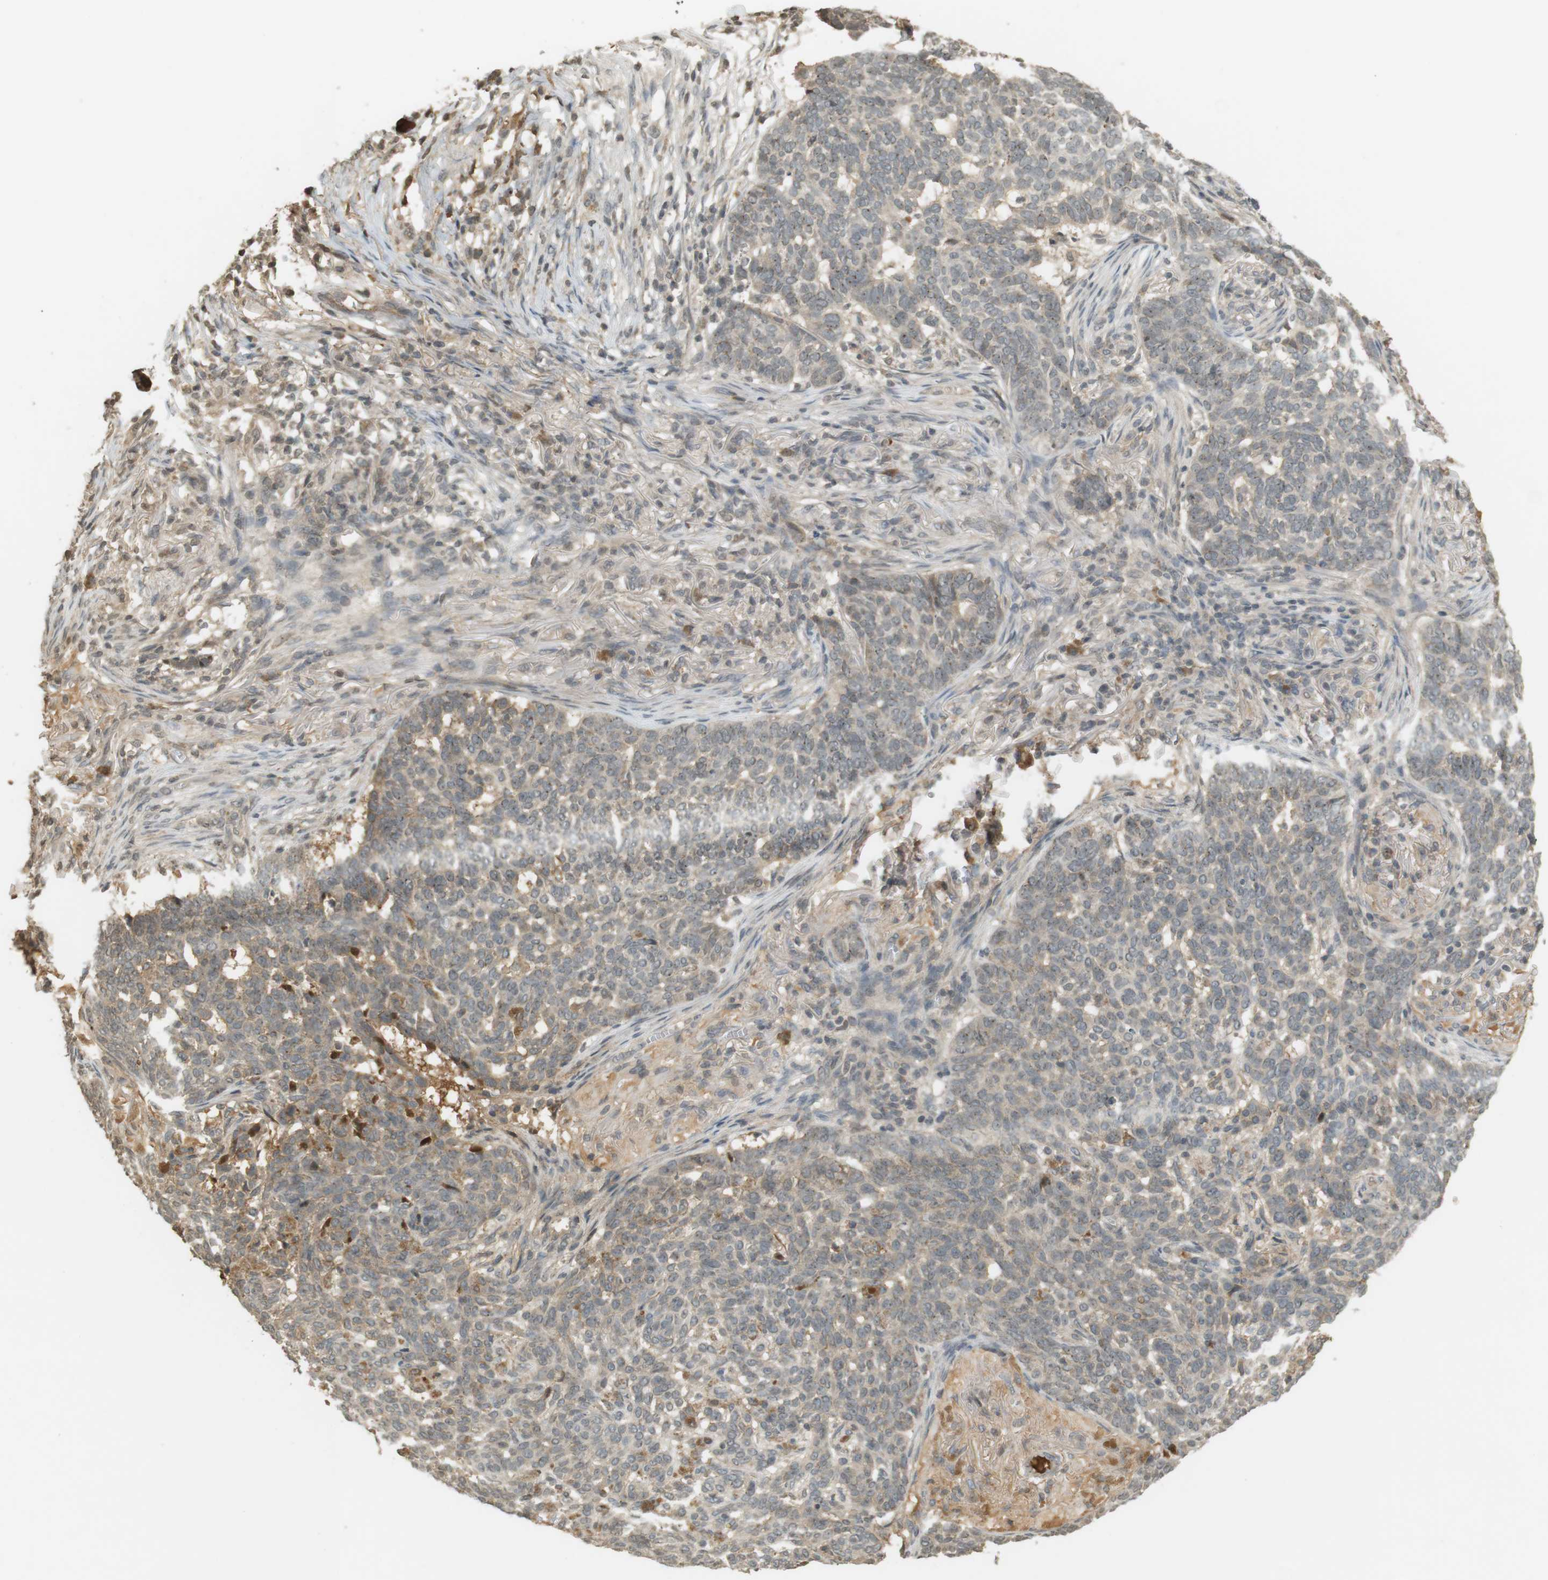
{"staining": {"intensity": "weak", "quantity": "<25%", "location": "cytoplasmic/membranous"}, "tissue": "skin cancer", "cell_type": "Tumor cells", "image_type": "cancer", "snomed": [{"axis": "morphology", "description": "Basal cell carcinoma"}, {"axis": "topography", "description": "Skin"}], "caption": "IHC histopathology image of neoplastic tissue: basal cell carcinoma (skin) stained with DAB reveals no significant protein expression in tumor cells. (DAB immunohistochemistry (IHC) with hematoxylin counter stain).", "gene": "SRR", "patient": {"sex": "male", "age": 85}}